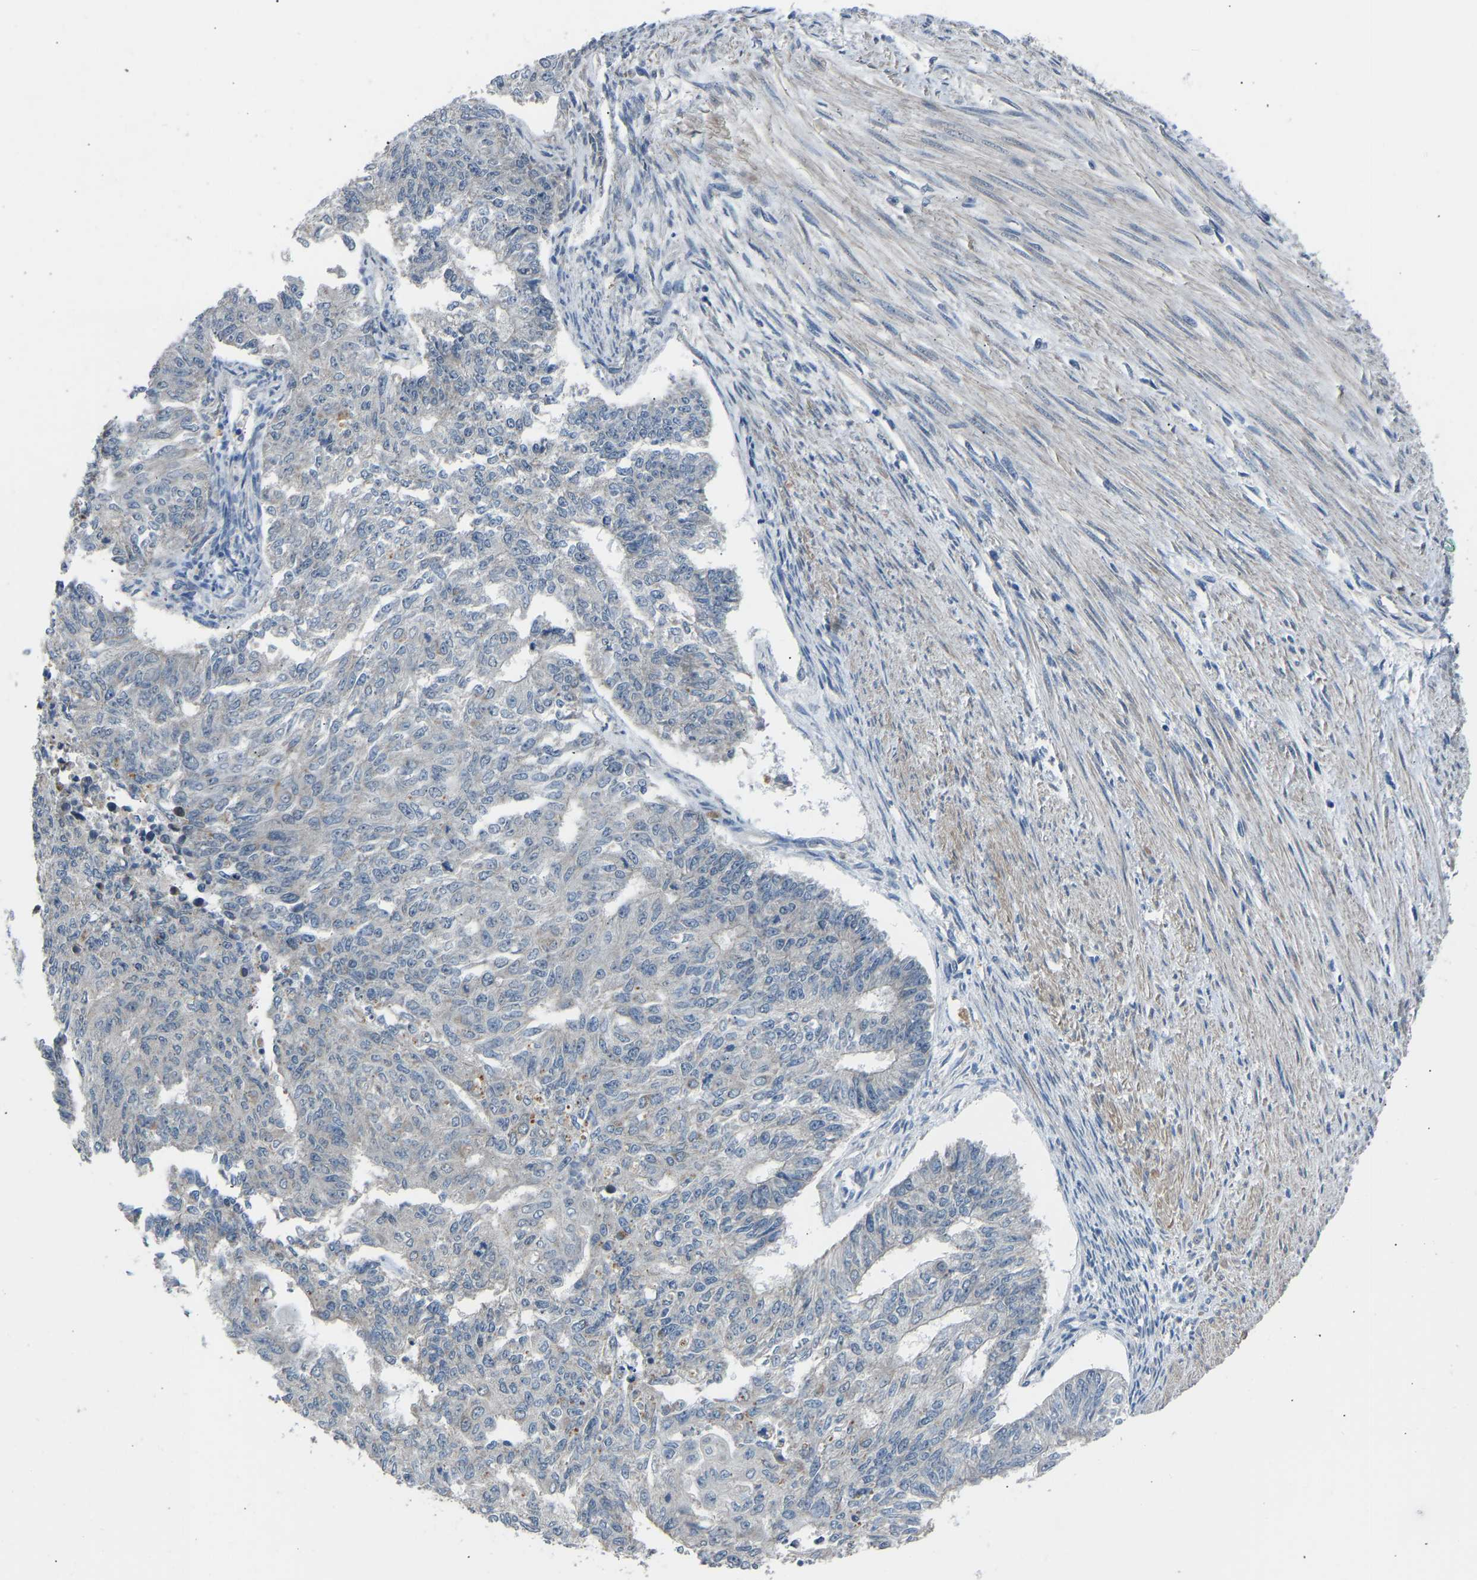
{"staining": {"intensity": "negative", "quantity": "none", "location": "none"}, "tissue": "endometrial cancer", "cell_type": "Tumor cells", "image_type": "cancer", "snomed": [{"axis": "morphology", "description": "Adenocarcinoma, NOS"}, {"axis": "topography", "description": "Endometrium"}], "caption": "Immunohistochemistry of endometrial adenocarcinoma displays no staining in tumor cells.", "gene": "CDK2AP1", "patient": {"sex": "female", "age": 32}}